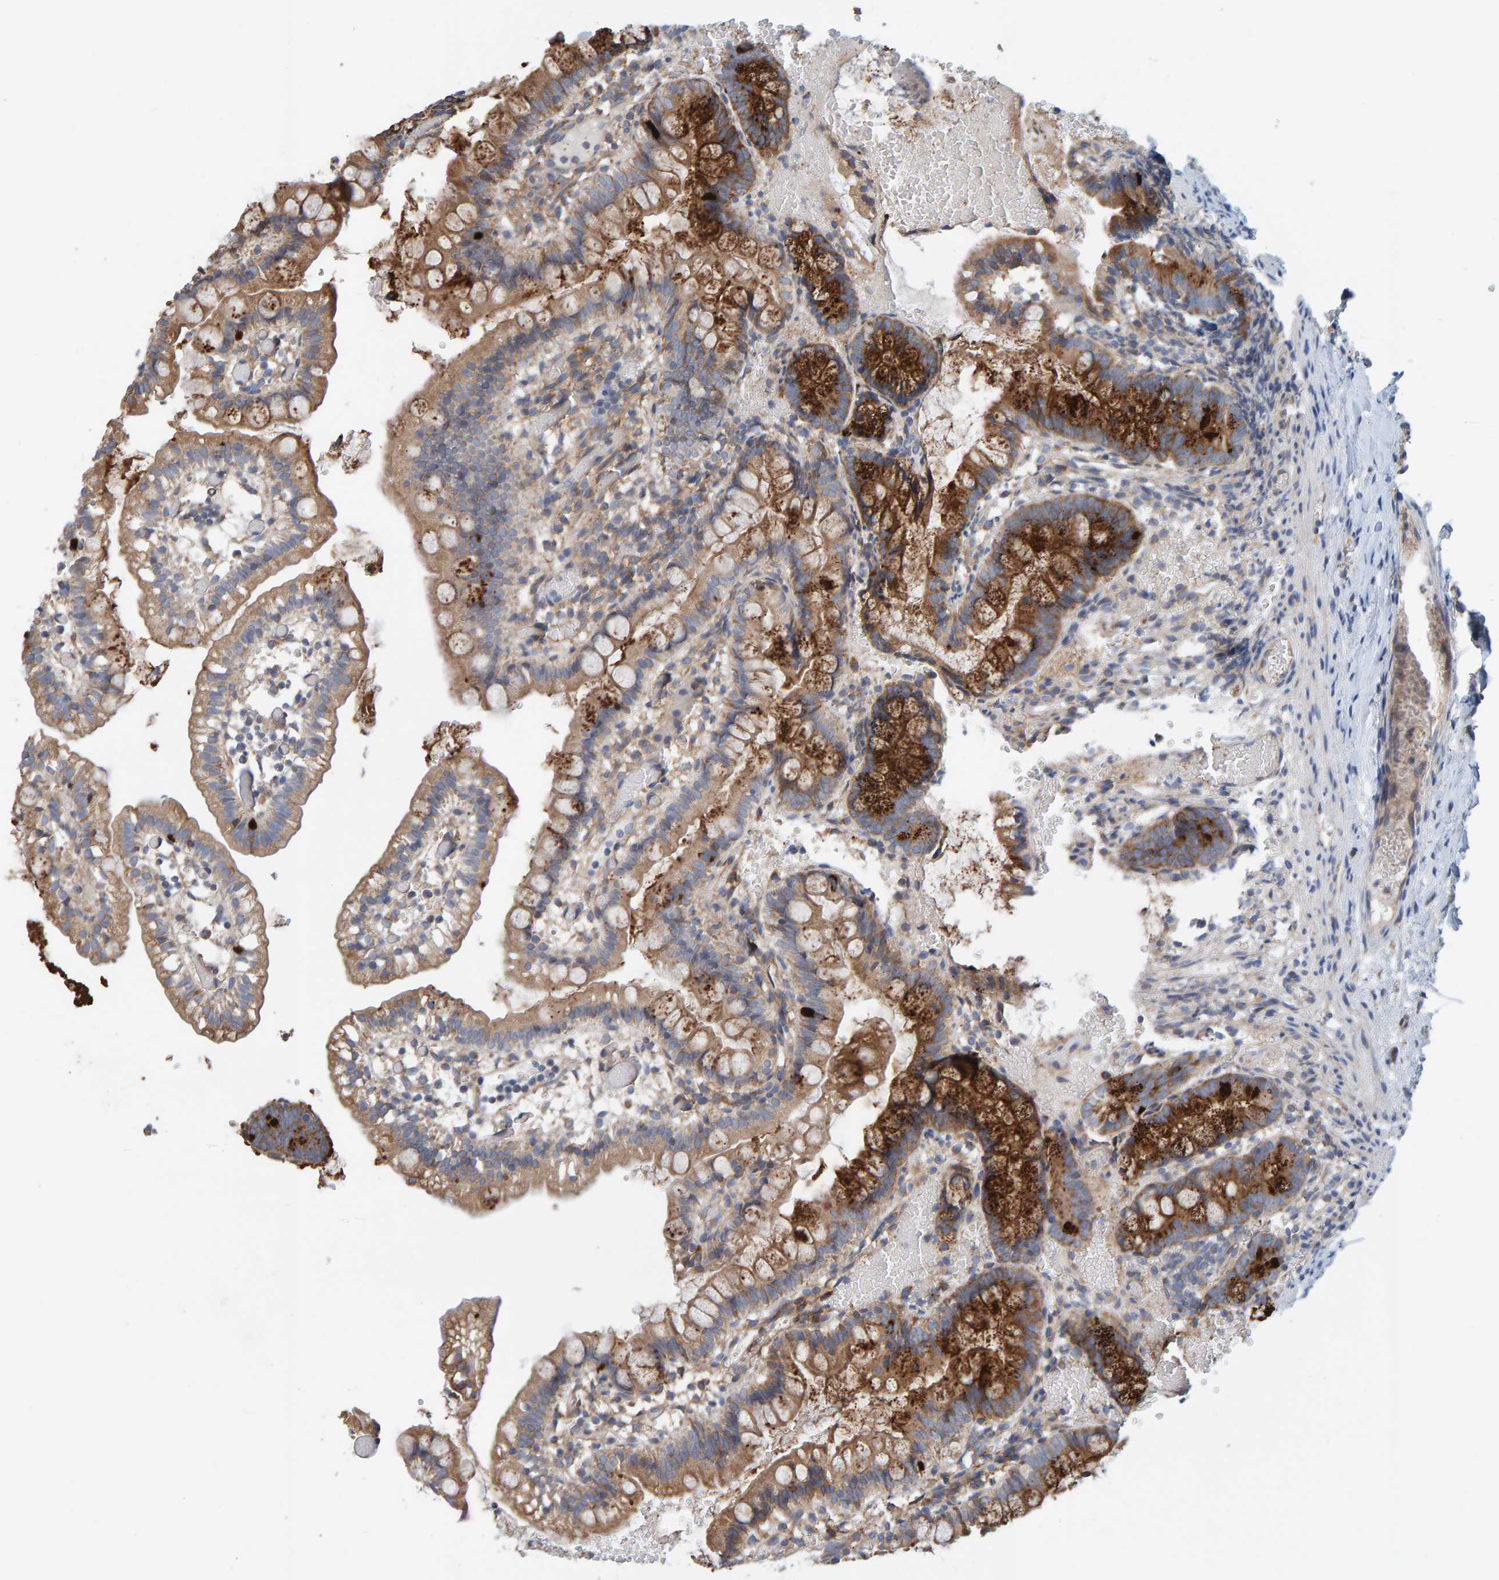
{"staining": {"intensity": "strong", "quantity": ">75%", "location": "cytoplasmic/membranous"}, "tissue": "small intestine", "cell_type": "Glandular cells", "image_type": "normal", "snomed": [{"axis": "morphology", "description": "Normal tissue, NOS"}, {"axis": "morphology", "description": "Developmental malformation"}, {"axis": "topography", "description": "Small intestine"}], "caption": "High-power microscopy captured an immunohistochemistry photomicrograph of benign small intestine, revealing strong cytoplasmic/membranous expression in about >75% of glandular cells.", "gene": "MRPL45", "patient": {"sex": "male"}}